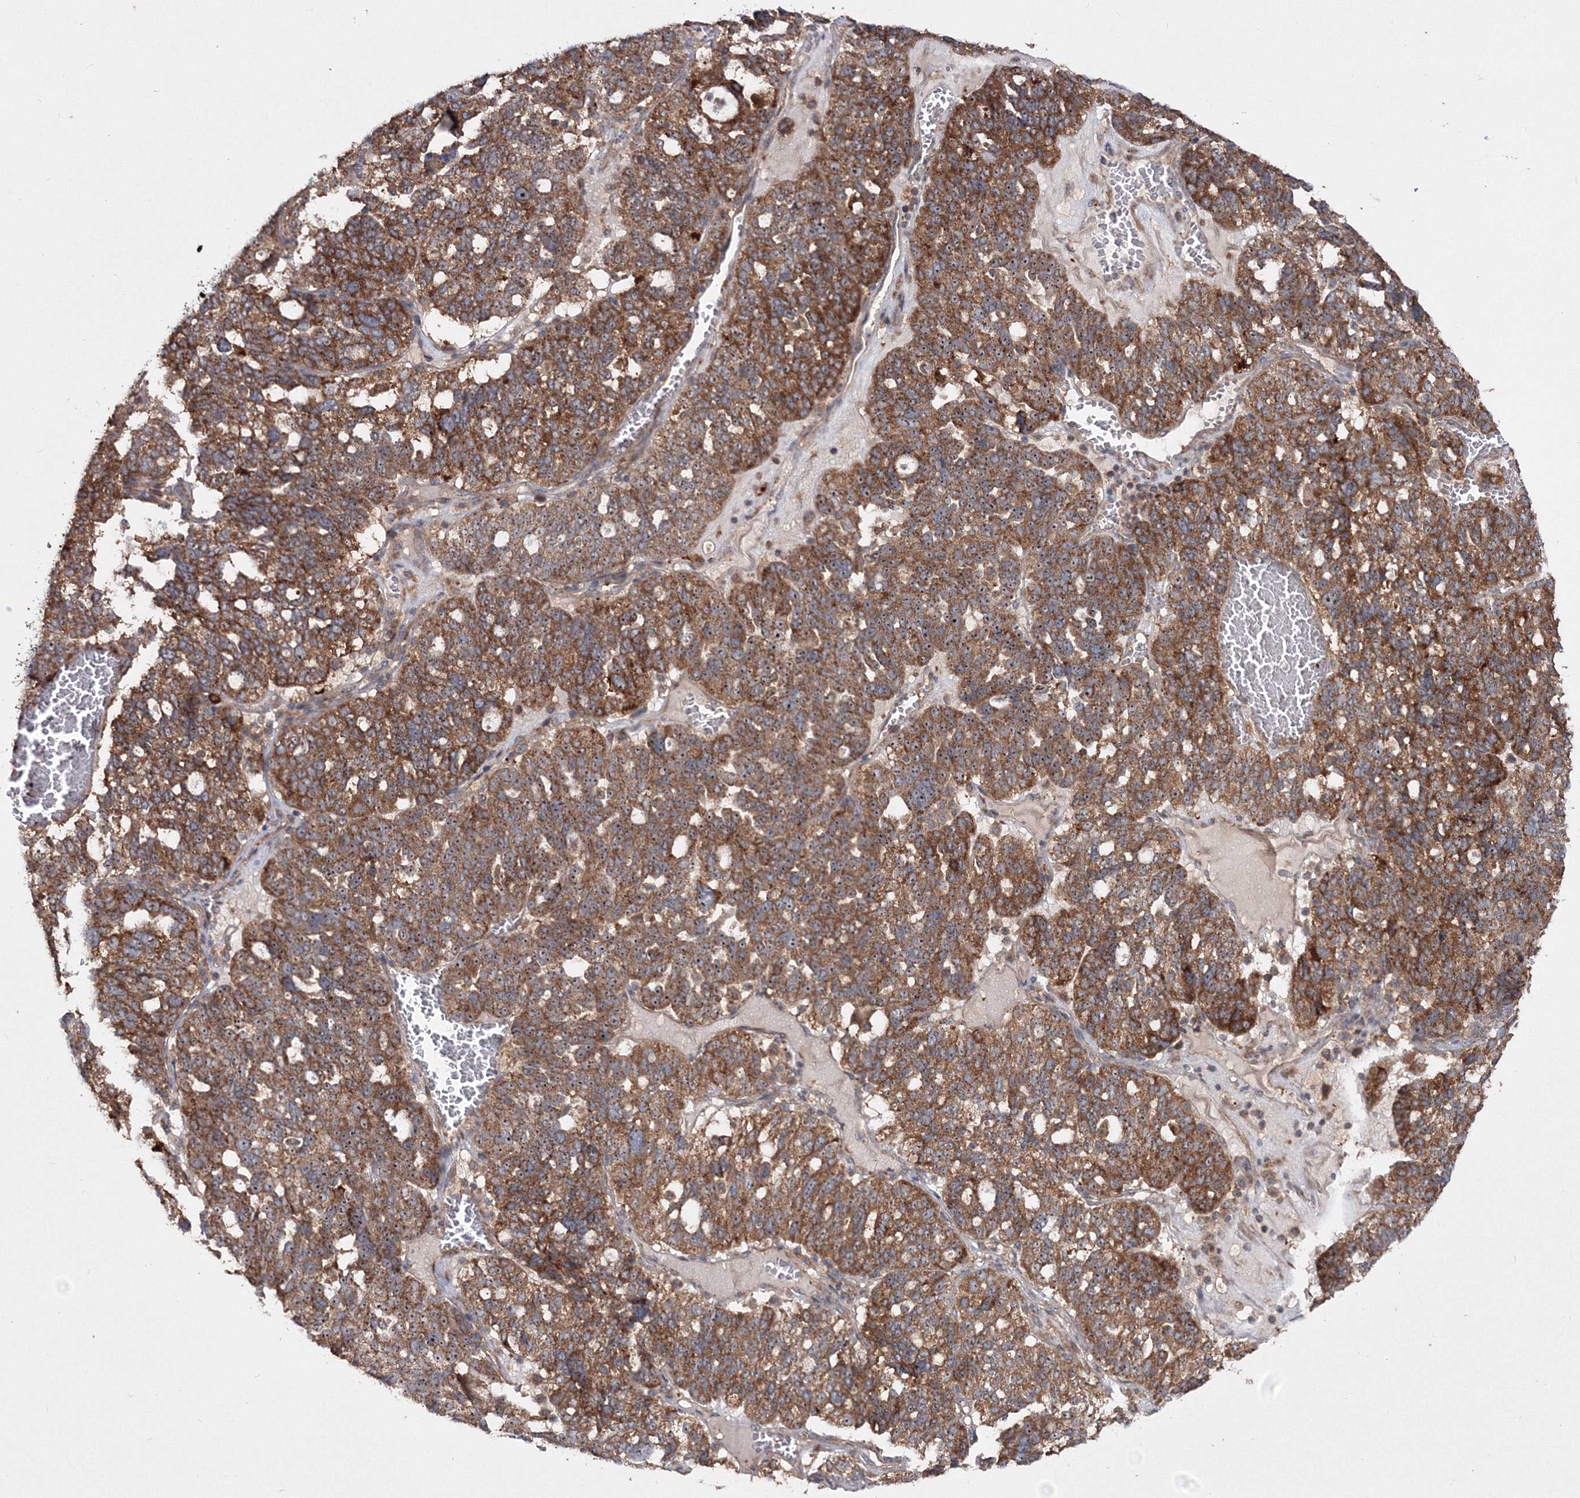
{"staining": {"intensity": "strong", "quantity": ">75%", "location": "cytoplasmic/membranous,nuclear"}, "tissue": "ovarian cancer", "cell_type": "Tumor cells", "image_type": "cancer", "snomed": [{"axis": "morphology", "description": "Cystadenocarcinoma, serous, NOS"}, {"axis": "topography", "description": "Ovary"}], "caption": "This micrograph exhibits immunohistochemistry staining of serous cystadenocarcinoma (ovarian), with high strong cytoplasmic/membranous and nuclear expression in about >75% of tumor cells.", "gene": "PEX13", "patient": {"sex": "female", "age": 59}}